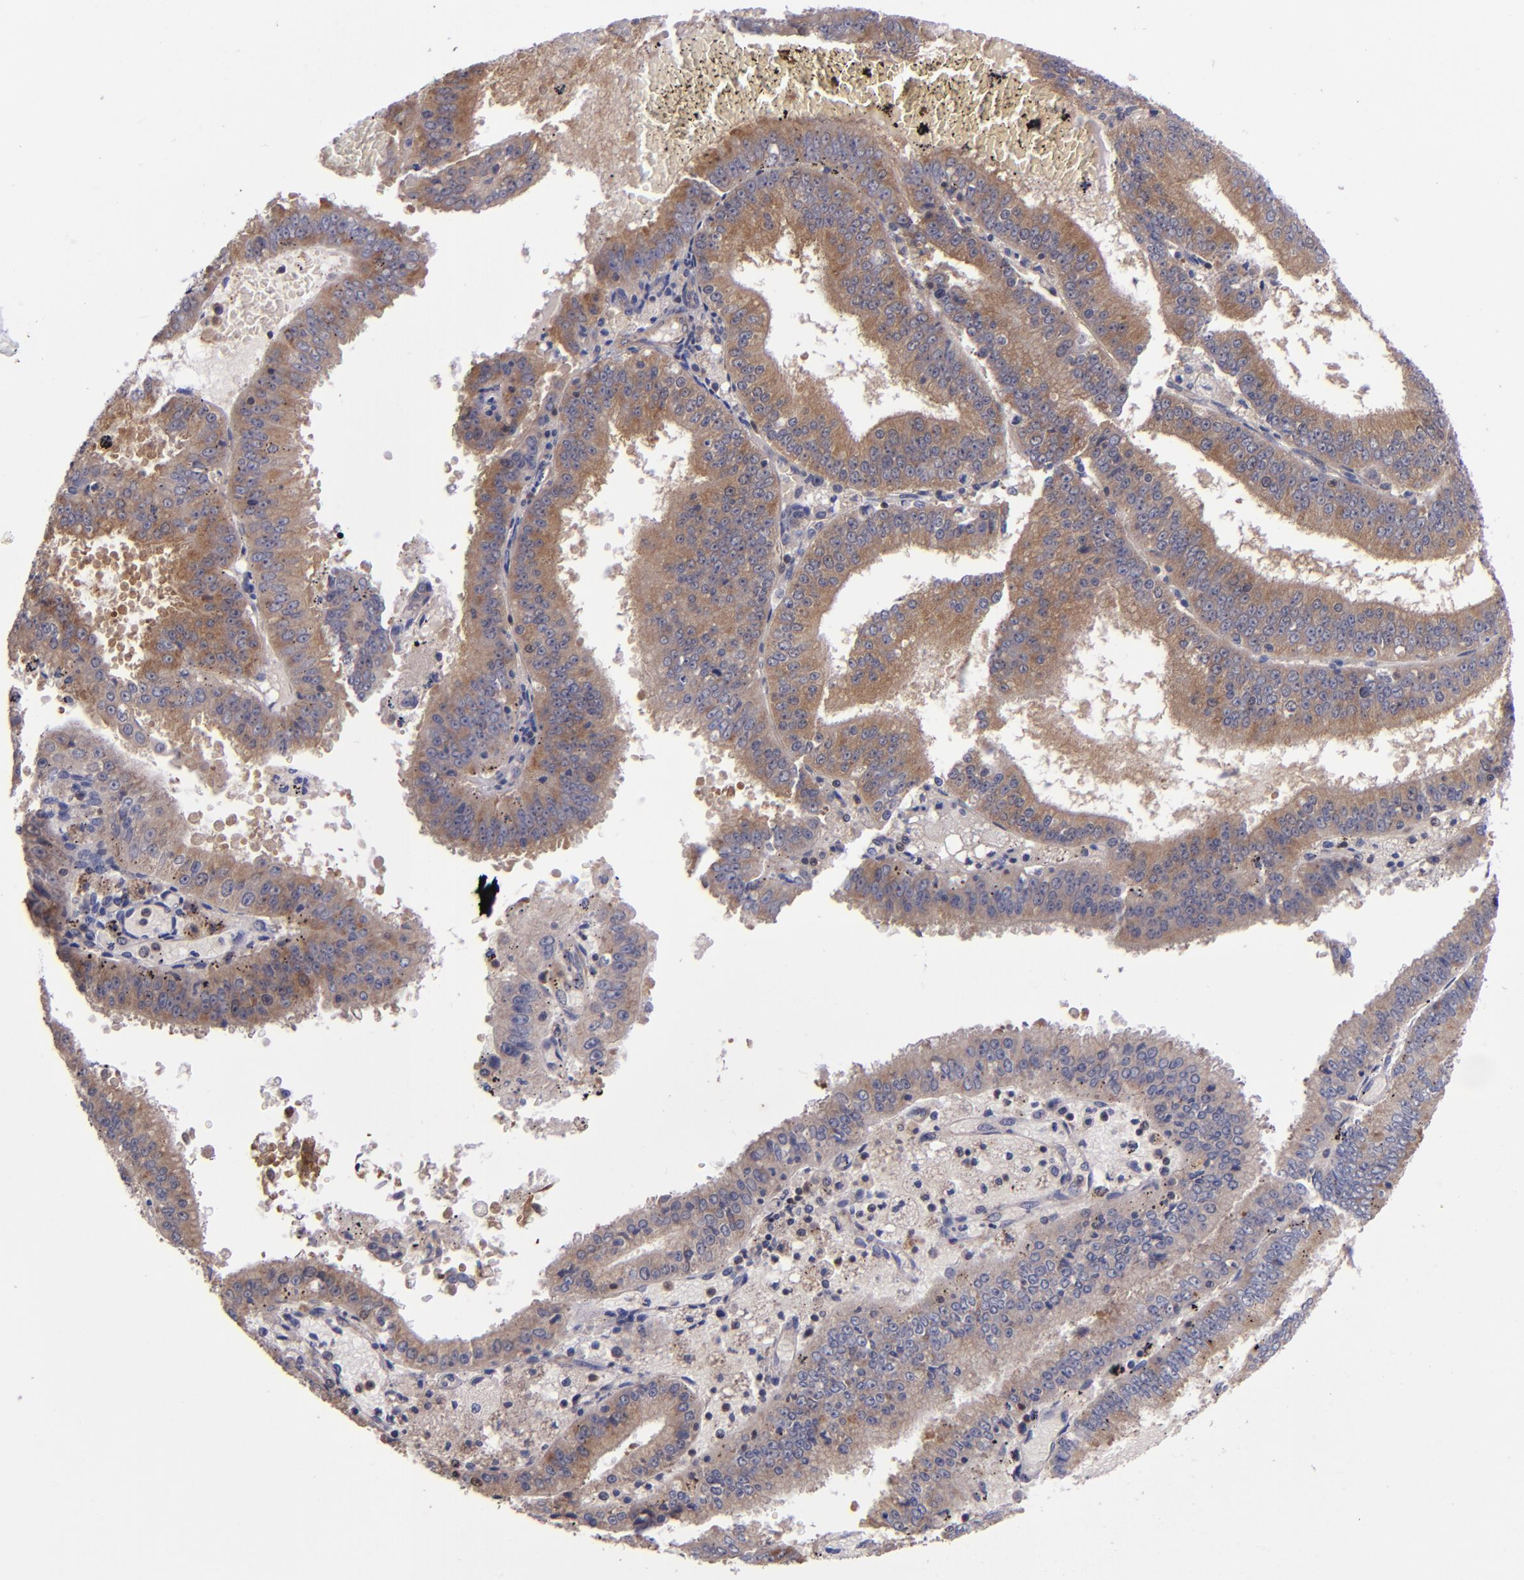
{"staining": {"intensity": "moderate", "quantity": ">75%", "location": "cytoplasmic/membranous"}, "tissue": "endometrial cancer", "cell_type": "Tumor cells", "image_type": "cancer", "snomed": [{"axis": "morphology", "description": "Adenocarcinoma, NOS"}, {"axis": "topography", "description": "Endometrium"}], "caption": "Immunohistochemical staining of adenocarcinoma (endometrial) exhibits medium levels of moderate cytoplasmic/membranous protein expression in approximately >75% of tumor cells.", "gene": "EIF4ENIF1", "patient": {"sex": "female", "age": 66}}